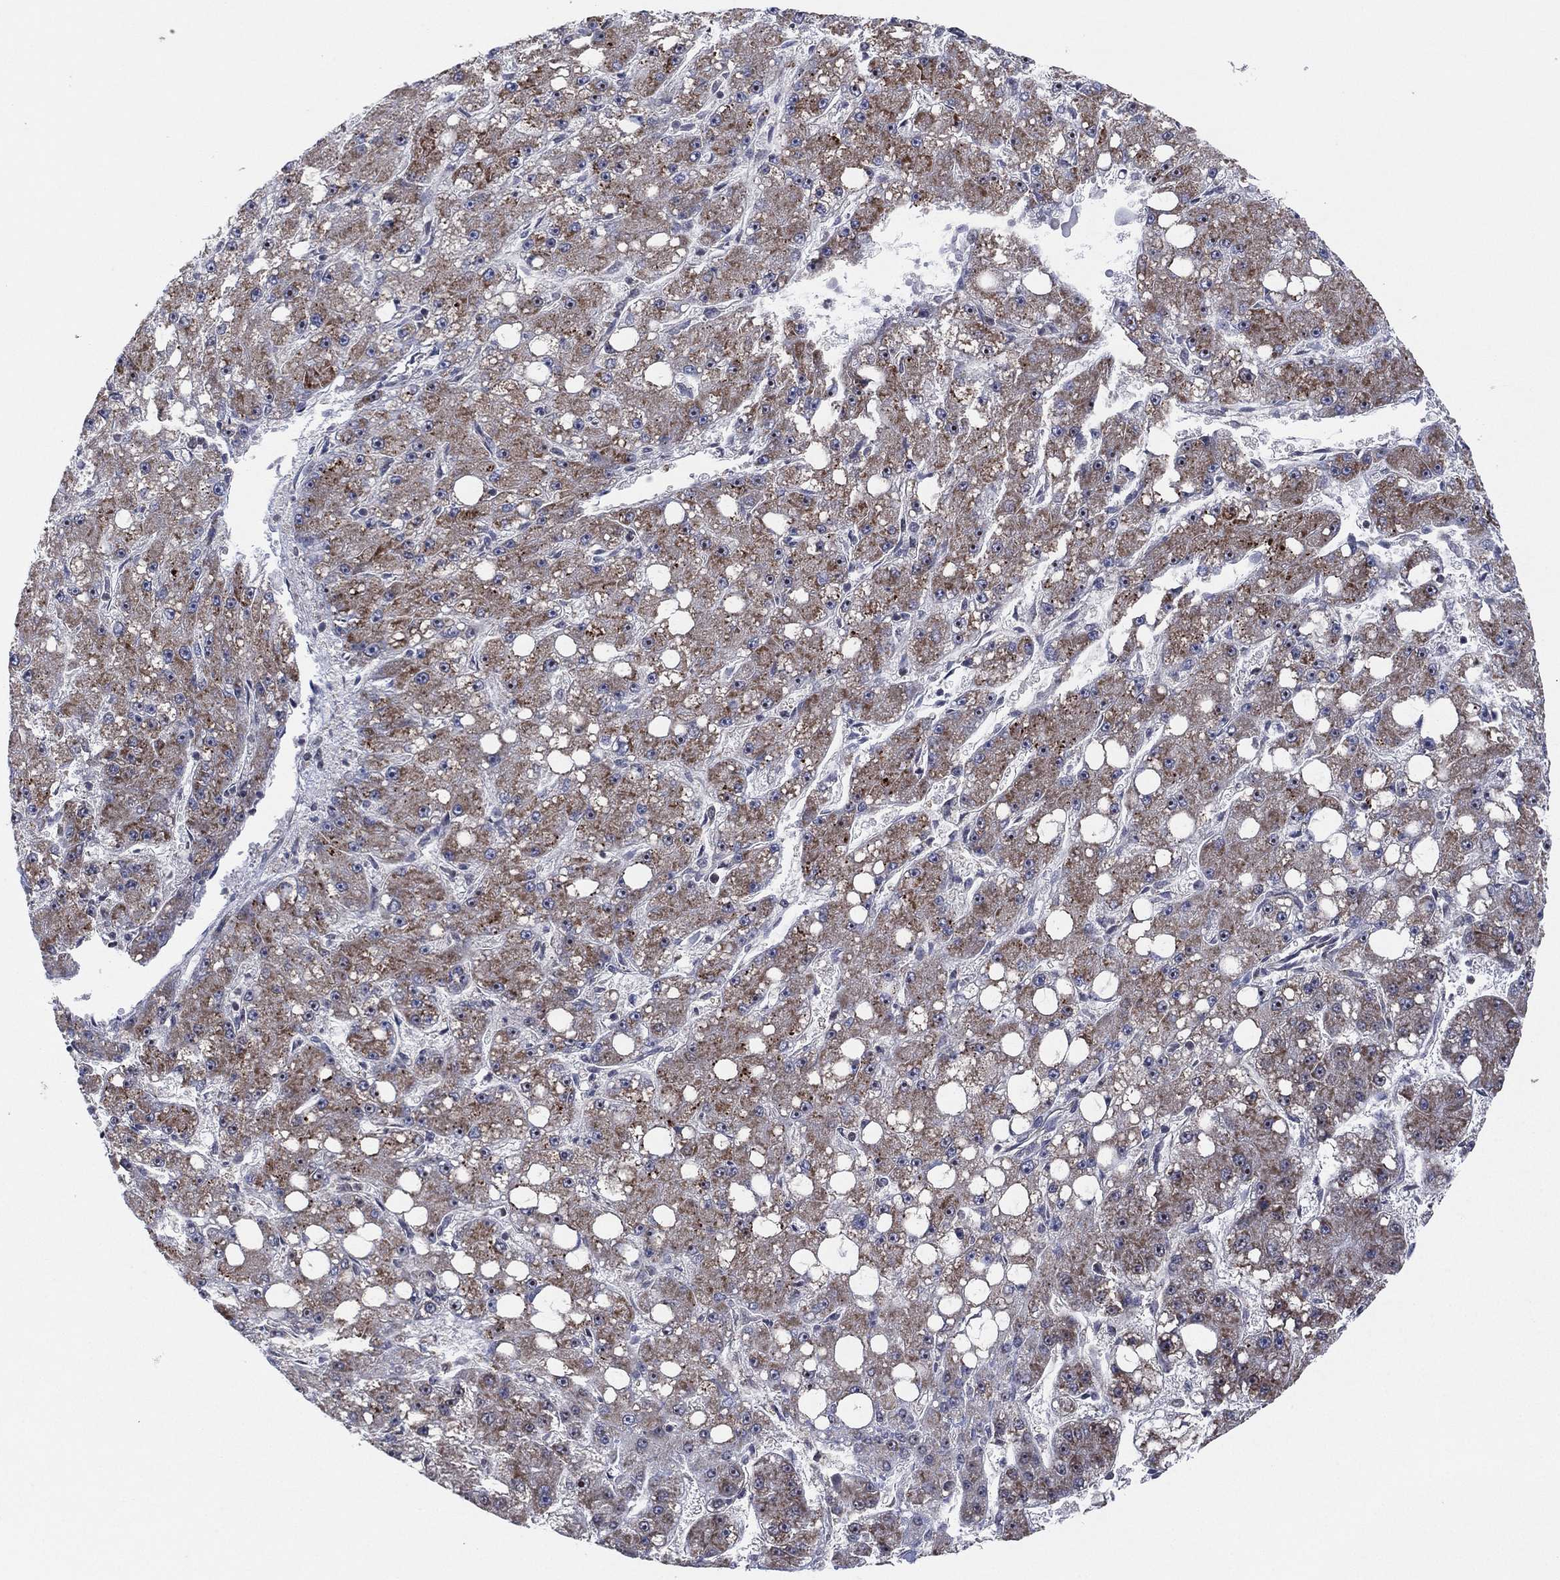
{"staining": {"intensity": "weak", "quantity": "25%-75%", "location": "cytoplasmic/membranous"}, "tissue": "liver cancer", "cell_type": "Tumor cells", "image_type": "cancer", "snomed": [{"axis": "morphology", "description": "Carcinoma, Hepatocellular, NOS"}, {"axis": "topography", "description": "Liver"}], "caption": "Human liver cancer (hepatocellular carcinoma) stained for a protein (brown) demonstrates weak cytoplasmic/membranous positive expression in about 25%-75% of tumor cells.", "gene": "TMCO1", "patient": {"sex": "male", "age": 67}}